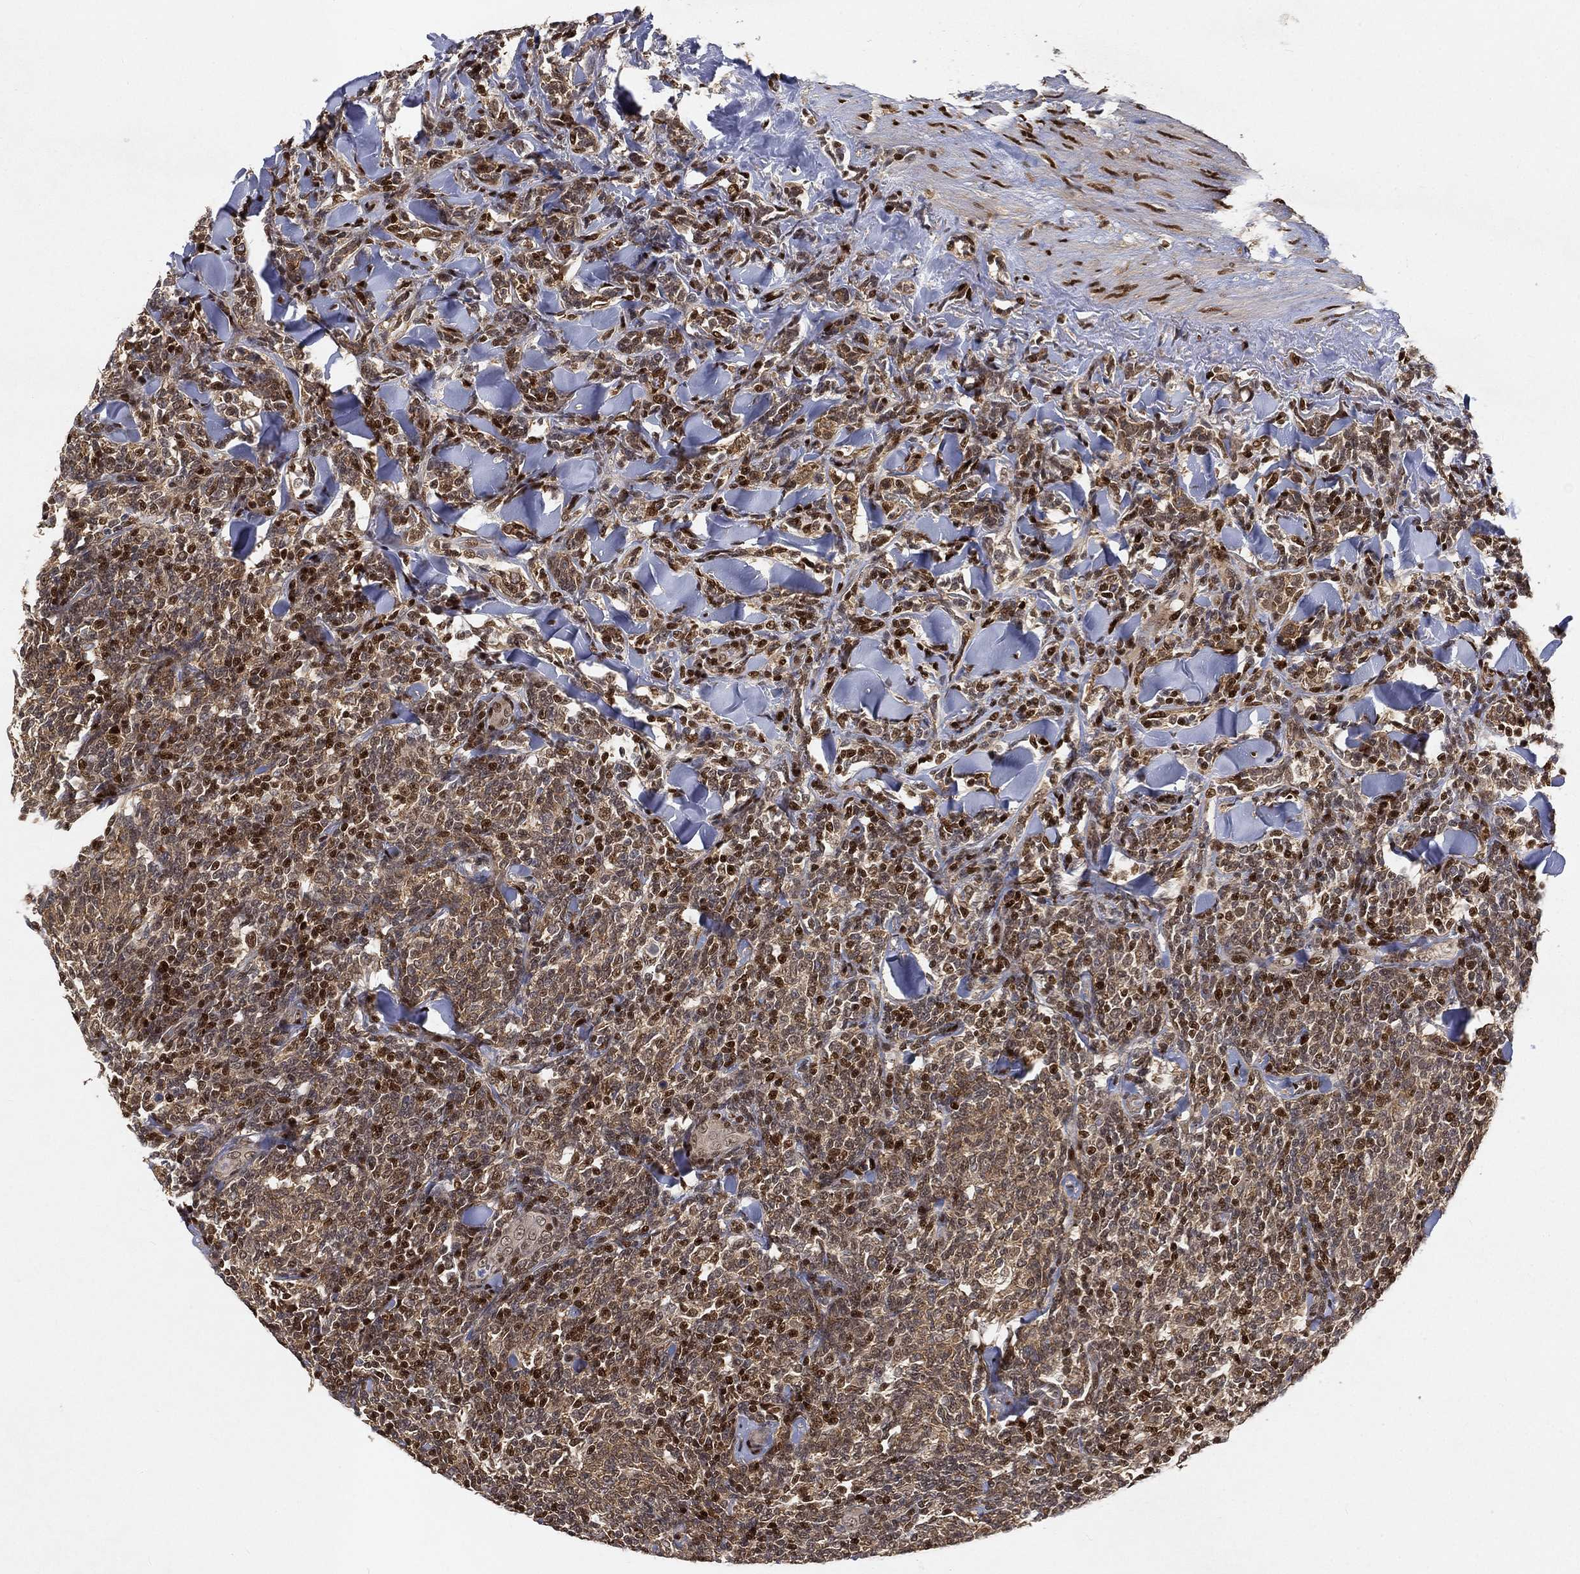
{"staining": {"intensity": "strong", "quantity": "<25%", "location": "nuclear"}, "tissue": "lymphoma", "cell_type": "Tumor cells", "image_type": "cancer", "snomed": [{"axis": "morphology", "description": "Malignant lymphoma, non-Hodgkin's type, Low grade"}, {"axis": "topography", "description": "Lymph node"}], "caption": "Lymphoma stained with DAB (3,3'-diaminobenzidine) immunohistochemistry (IHC) shows medium levels of strong nuclear expression in about <25% of tumor cells.", "gene": "CRTC3", "patient": {"sex": "female", "age": 56}}